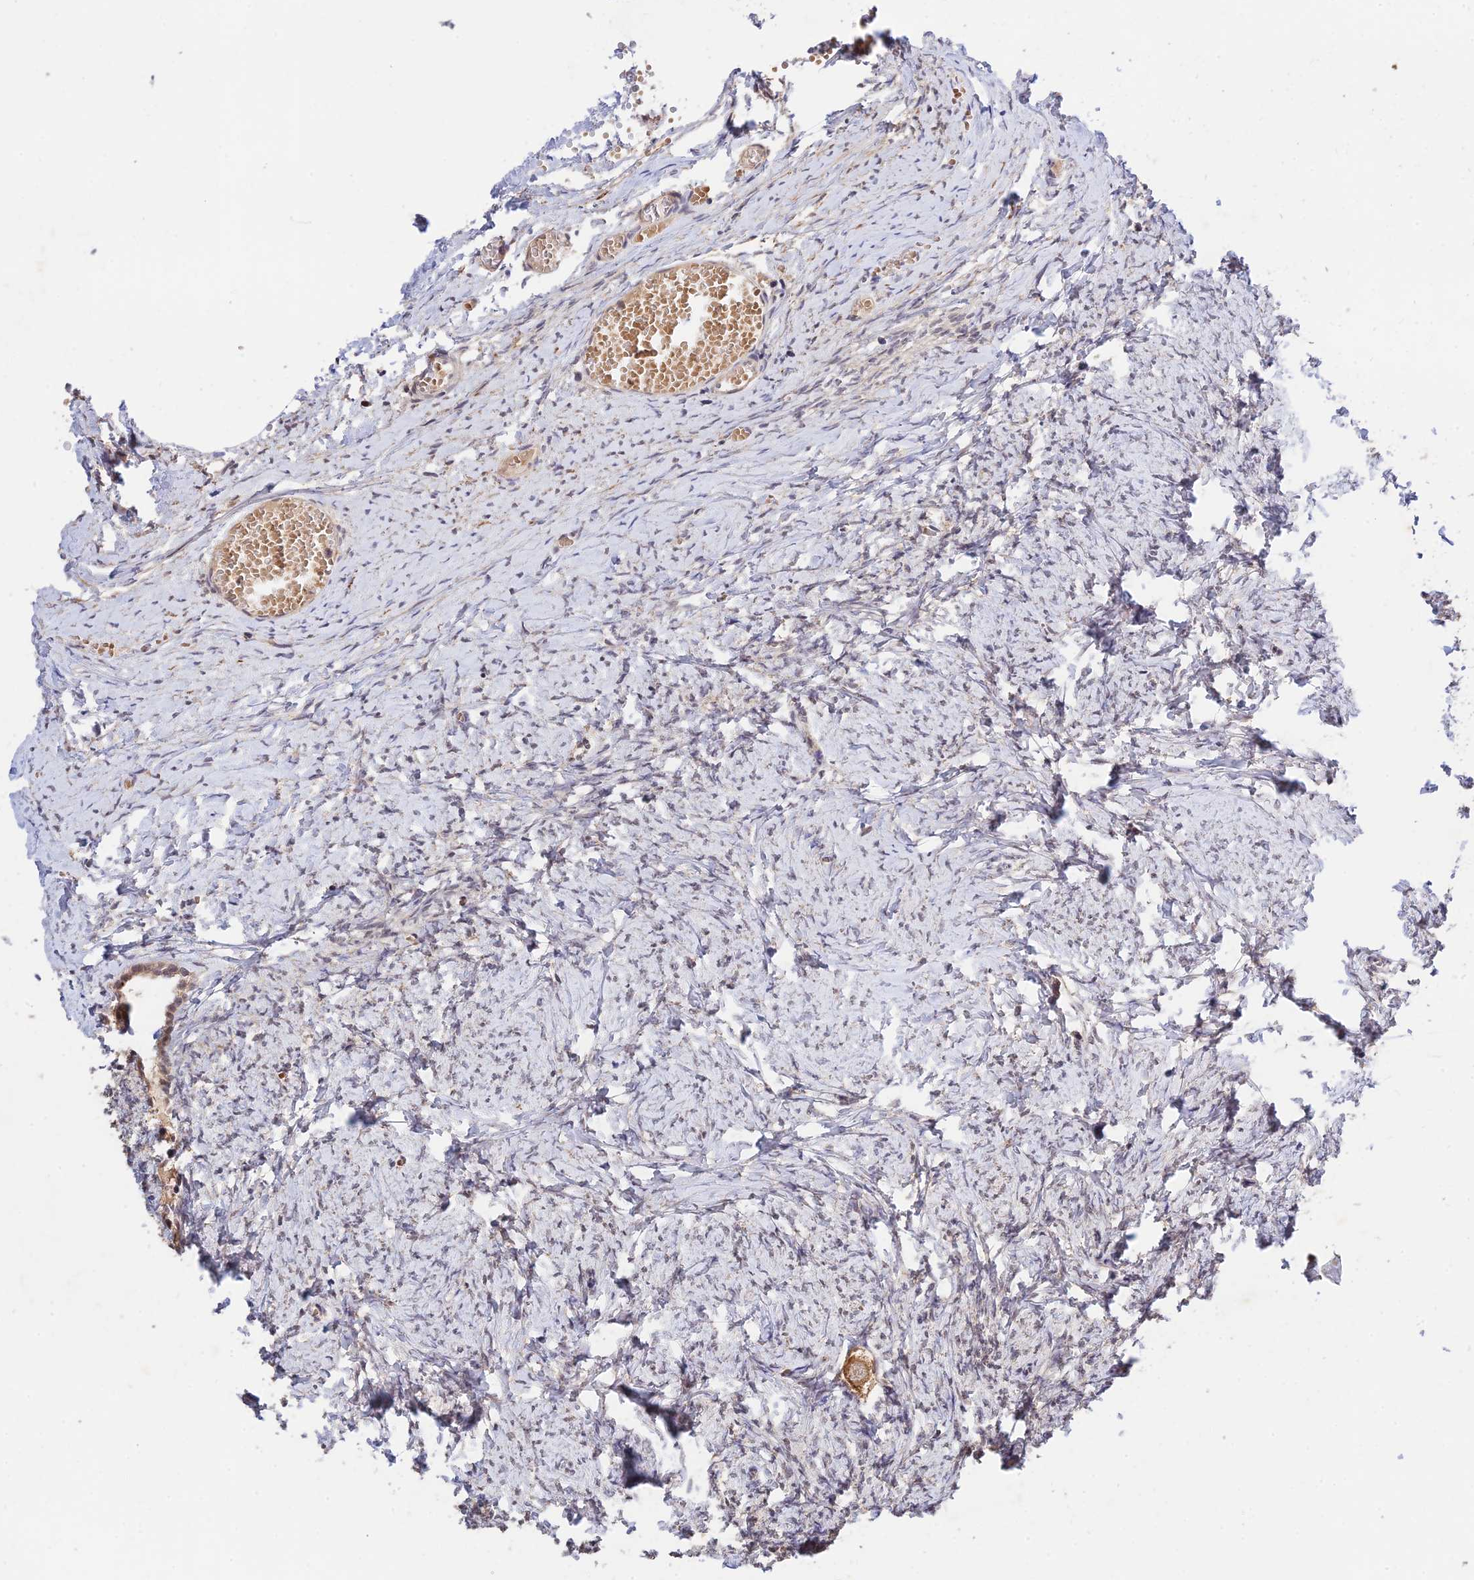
{"staining": {"intensity": "moderate", "quantity": ">75%", "location": "cytoplasmic/membranous"}, "tissue": "ovary", "cell_type": "Follicle cells", "image_type": "normal", "snomed": [{"axis": "morphology", "description": "Normal tissue, NOS"}, {"axis": "topography", "description": "Ovary"}], "caption": "Brown immunohistochemical staining in normal human ovary exhibits moderate cytoplasmic/membranous expression in approximately >75% of follicle cells.", "gene": "CWH43", "patient": {"sex": "female", "age": 27}}